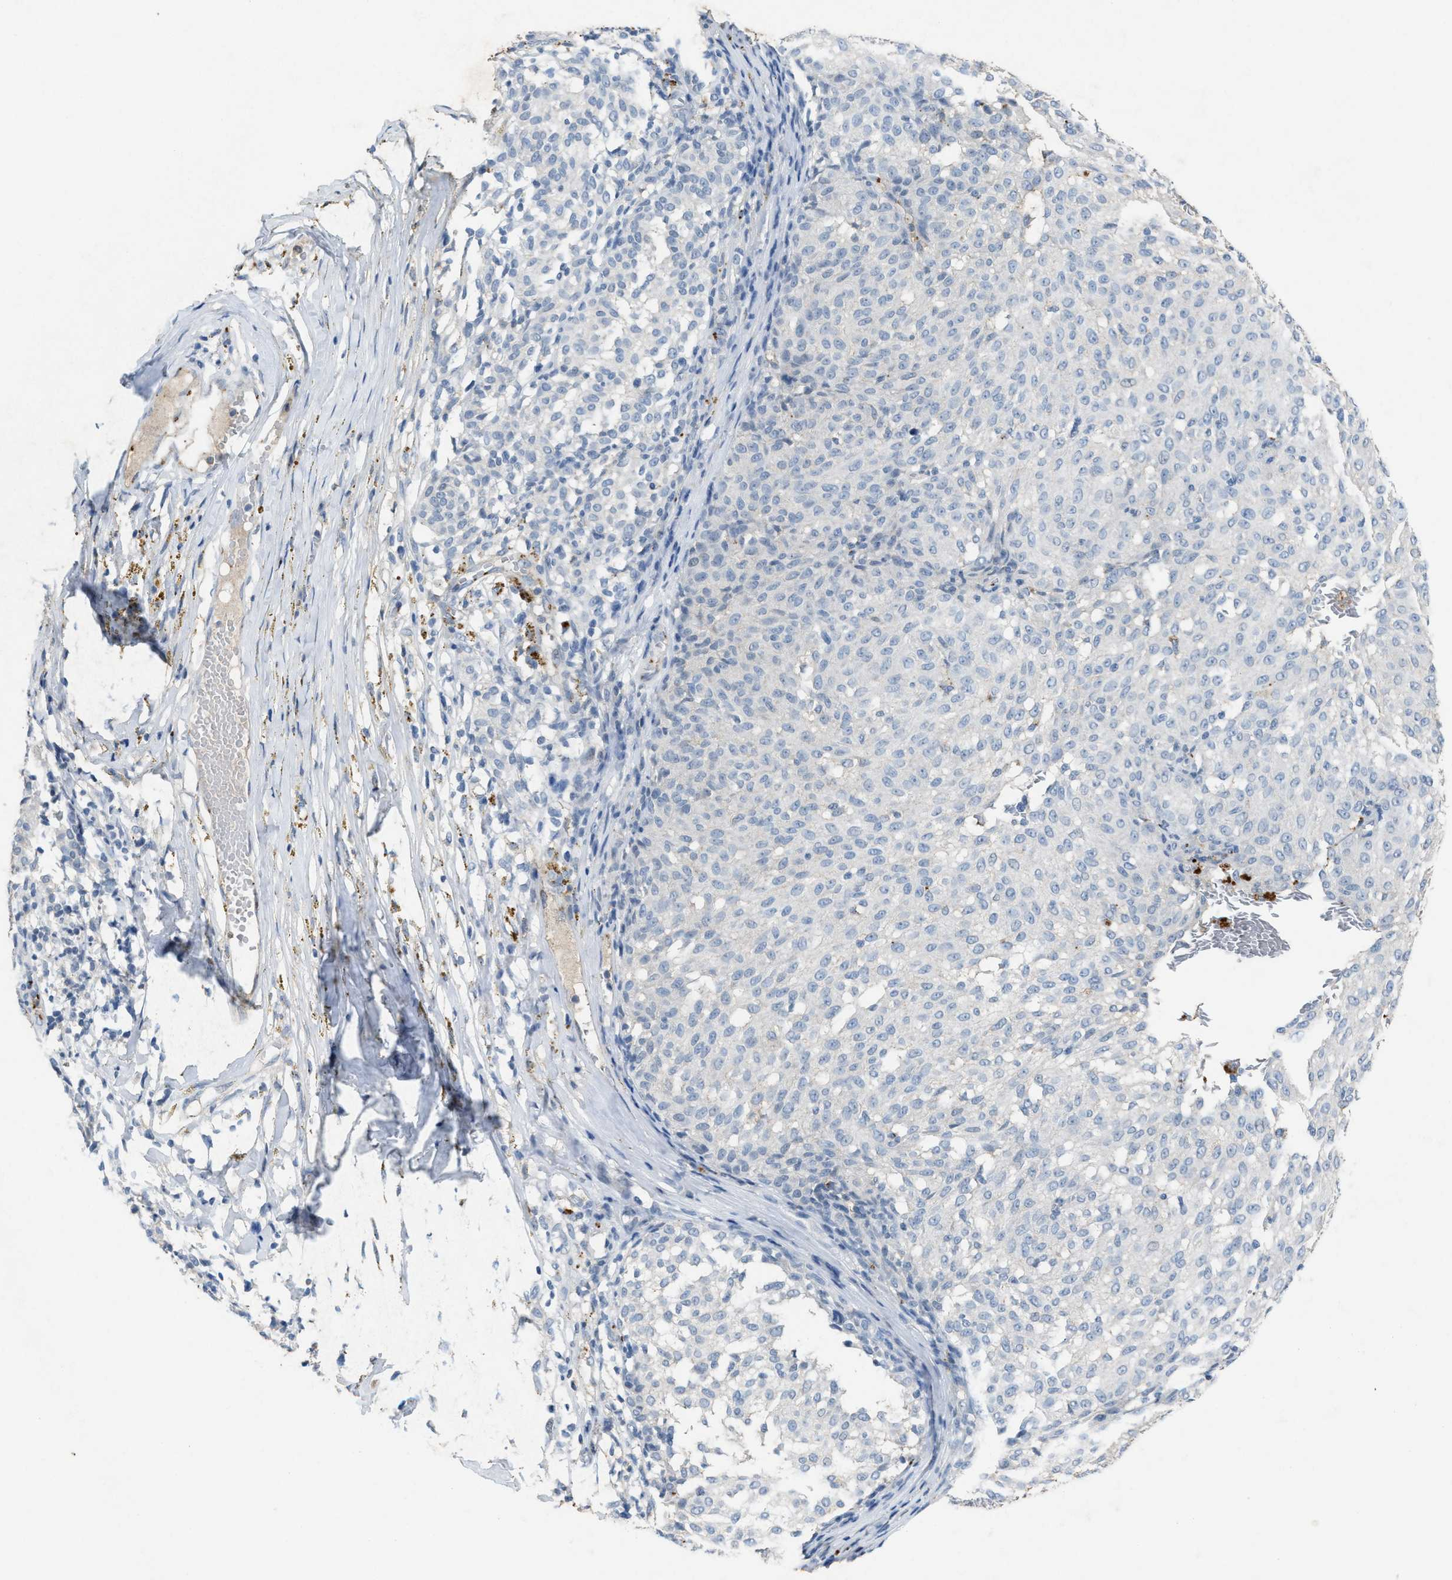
{"staining": {"intensity": "negative", "quantity": "none", "location": "none"}, "tissue": "melanoma", "cell_type": "Tumor cells", "image_type": "cancer", "snomed": [{"axis": "morphology", "description": "Malignant melanoma, NOS"}, {"axis": "topography", "description": "Skin"}], "caption": "The immunohistochemistry (IHC) image has no significant positivity in tumor cells of melanoma tissue. The staining was performed using DAB to visualize the protein expression in brown, while the nuclei were stained in blue with hematoxylin (Magnification: 20x).", "gene": "SLC5A5", "patient": {"sex": "female", "age": 72}}